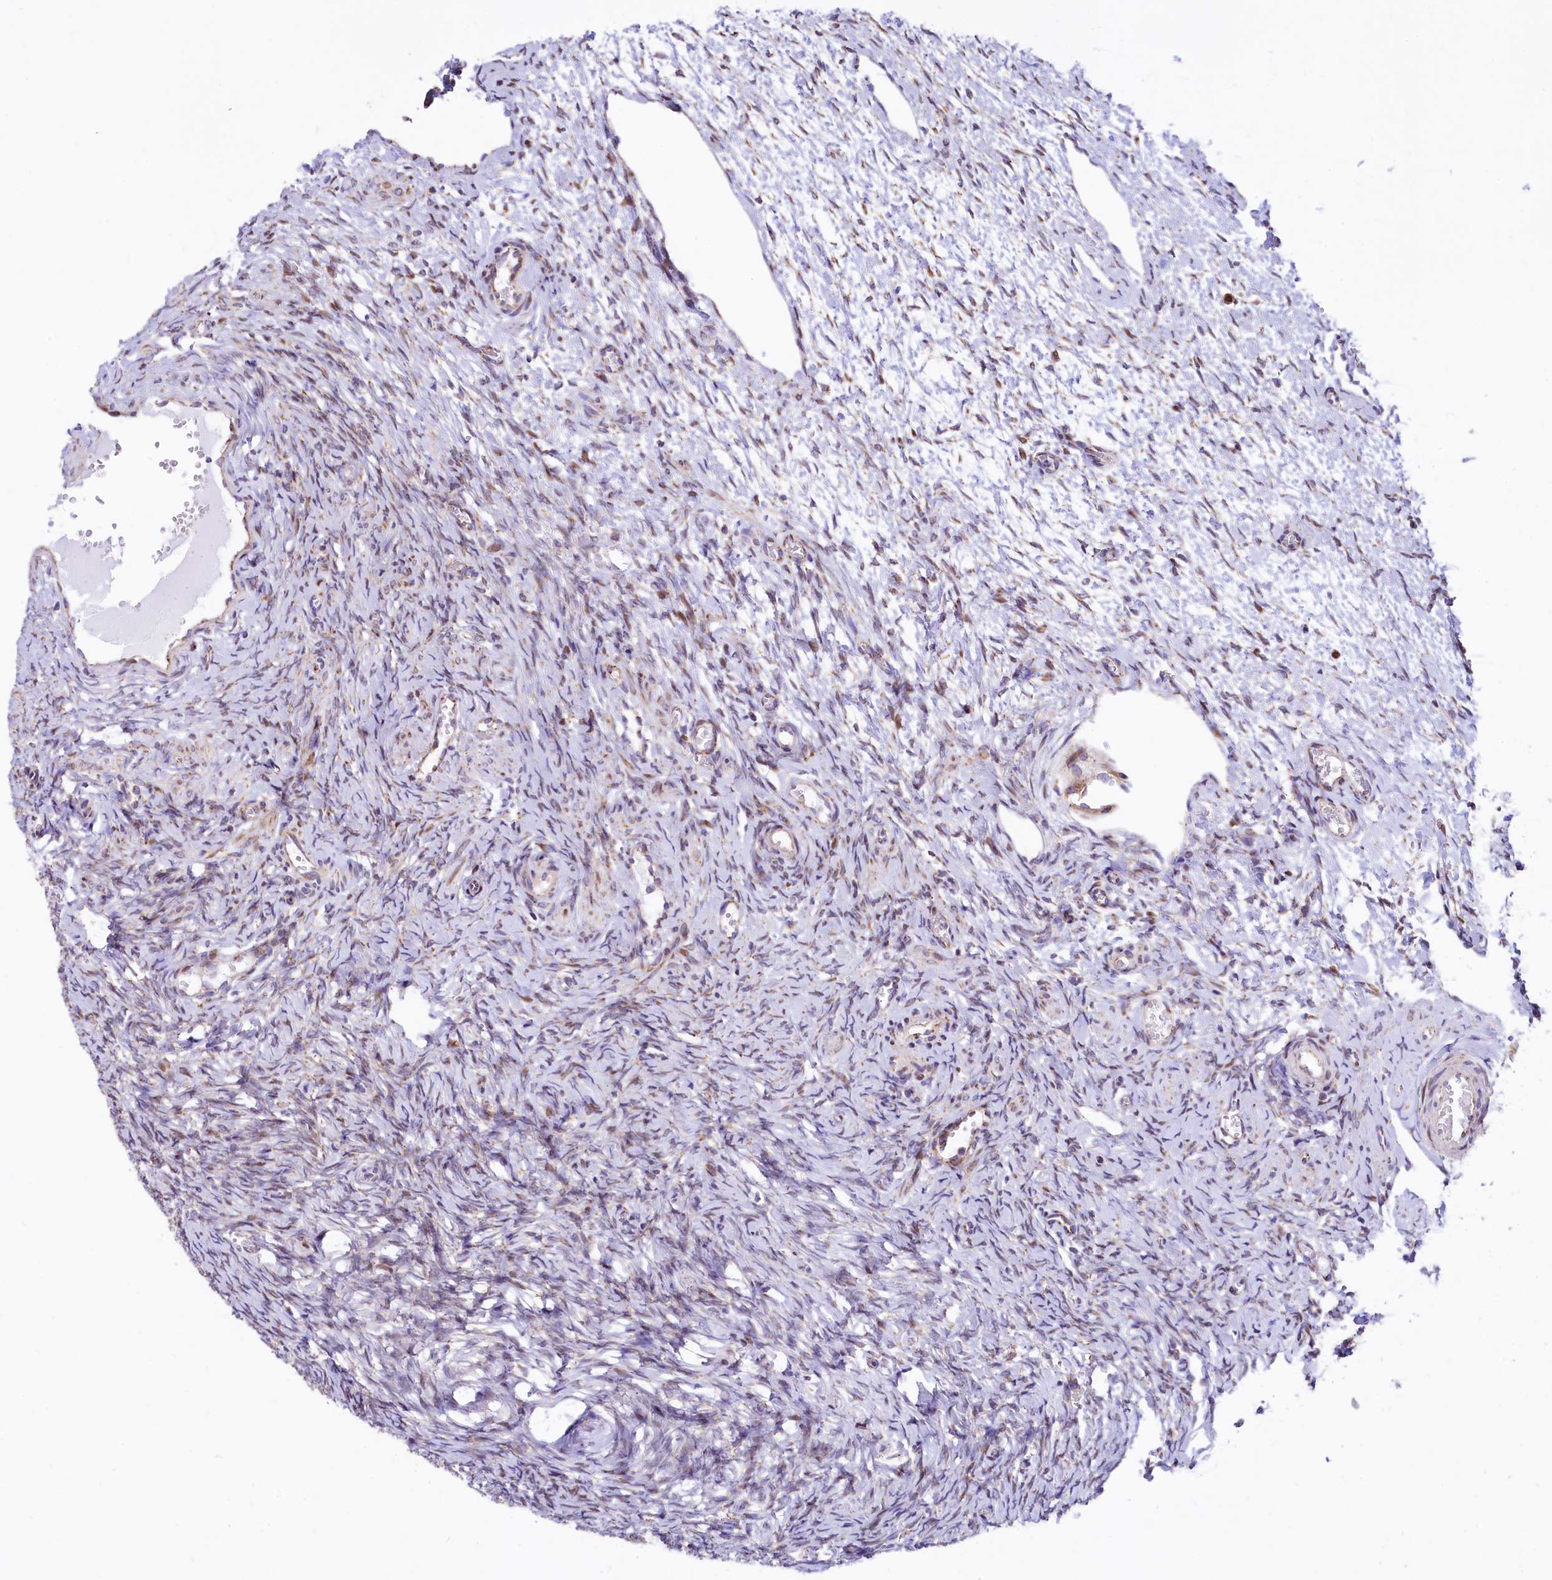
{"staining": {"intensity": "weak", "quantity": "<25%", "location": "nuclear"}, "tissue": "ovary", "cell_type": "Ovarian stroma cells", "image_type": "normal", "snomed": [{"axis": "morphology", "description": "Adenocarcinoma, NOS"}, {"axis": "topography", "description": "Endometrium"}], "caption": "This is an immunohistochemistry photomicrograph of benign human ovary. There is no expression in ovarian stroma cells.", "gene": "VWCE", "patient": {"sex": "female", "age": 32}}